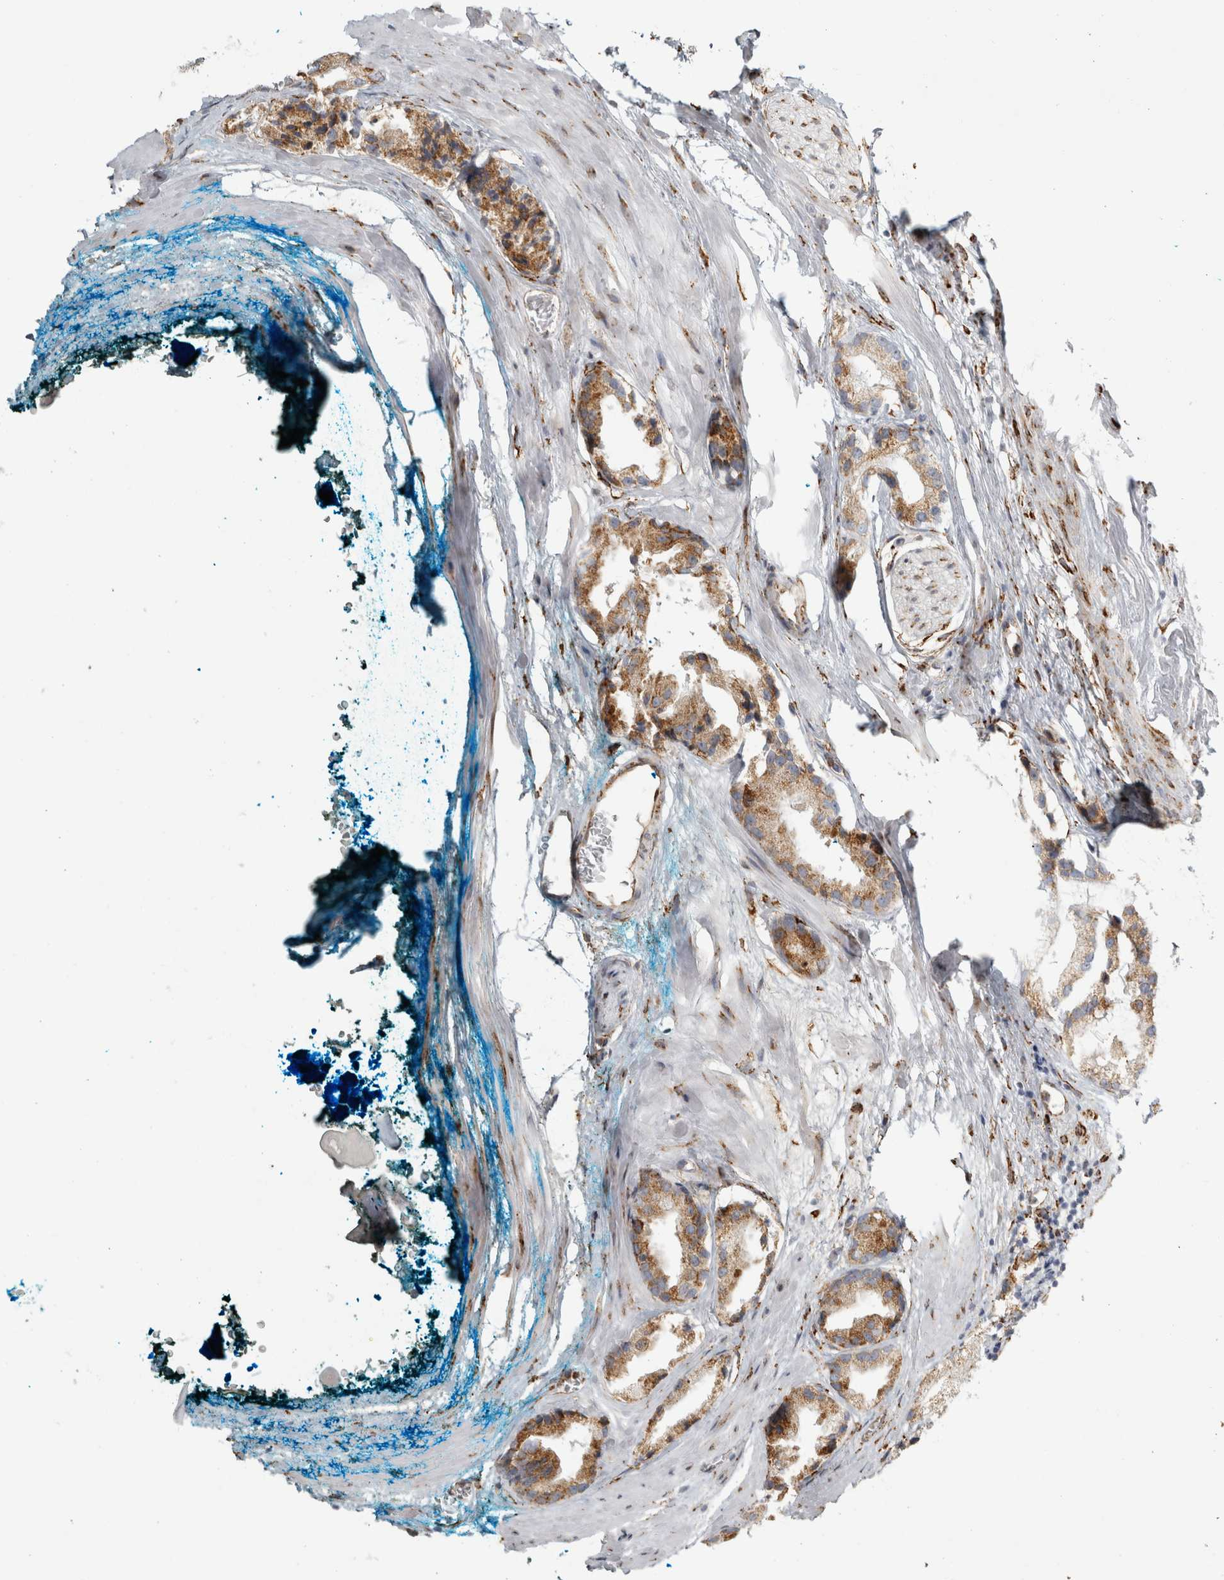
{"staining": {"intensity": "moderate", "quantity": ">75%", "location": "cytoplasmic/membranous"}, "tissue": "prostate cancer", "cell_type": "Tumor cells", "image_type": "cancer", "snomed": [{"axis": "morphology", "description": "Adenocarcinoma, High grade"}, {"axis": "topography", "description": "Prostate"}], "caption": "Immunohistochemical staining of human prostate adenocarcinoma (high-grade) shows moderate cytoplasmic/membranous protein positivity in about >75% of tumor cells.", "gene": "OSTN", "patient": {"sex": "male", "age": 63}}